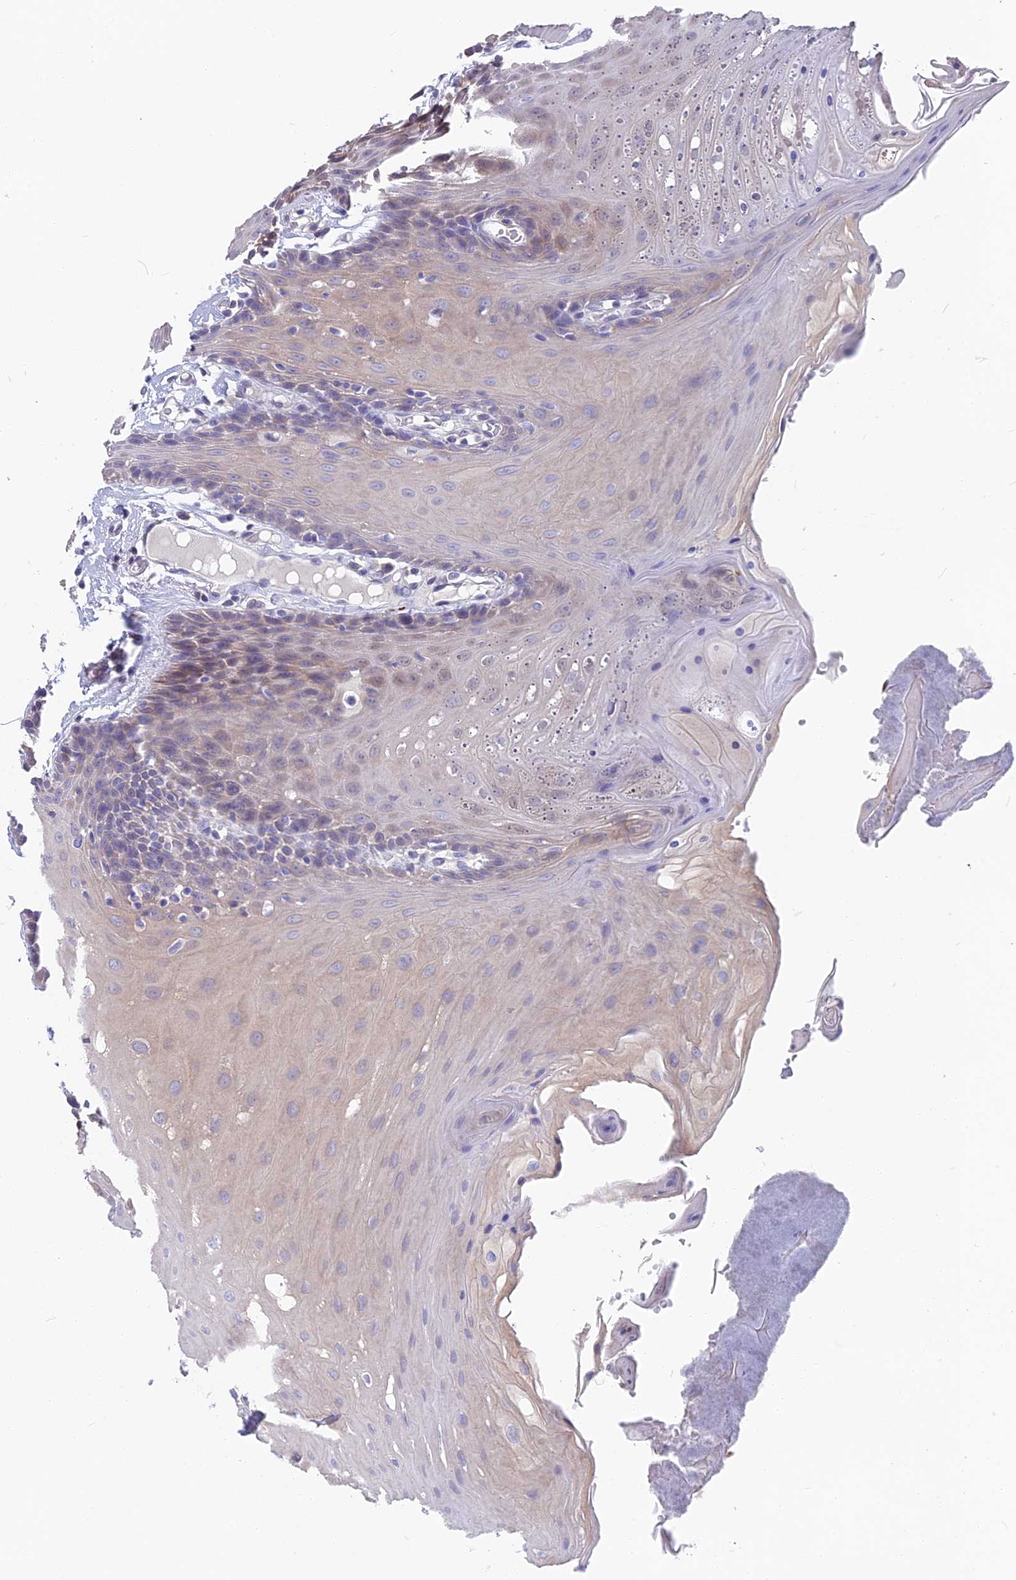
{"staining": {"intensity": "weak", "quantity": "<25%", "location": "cytoplasmic/membranous"}, "tissue": "oral mucosa", "cell_type": "Squamous epithelial cells", "image_type": "normal", "snomed": [{"axis": "morphology", "description": "Normal tissue, NOS"}, {"axis": "morphology", "description": "Squamous cell carcinoma, NOS"}, {"axis": "topography", "description": "Skeletal muscle"}, {"axis": "topography", "description": "Oral tissue"}, {"axis": "topography", "description": "Salivary gland"}, {"axis": "topography", "description": "Head-Neck"}], "caption": "DAB immunohistochemical staining of benign human oral mucosa demonstrates no significant staining in squamous epithelial cells. (Brightfield microscopy of DAB IHC at high magnification).", "gene": "SNAP91", "patient": {"sex": "male", "age": 54}}